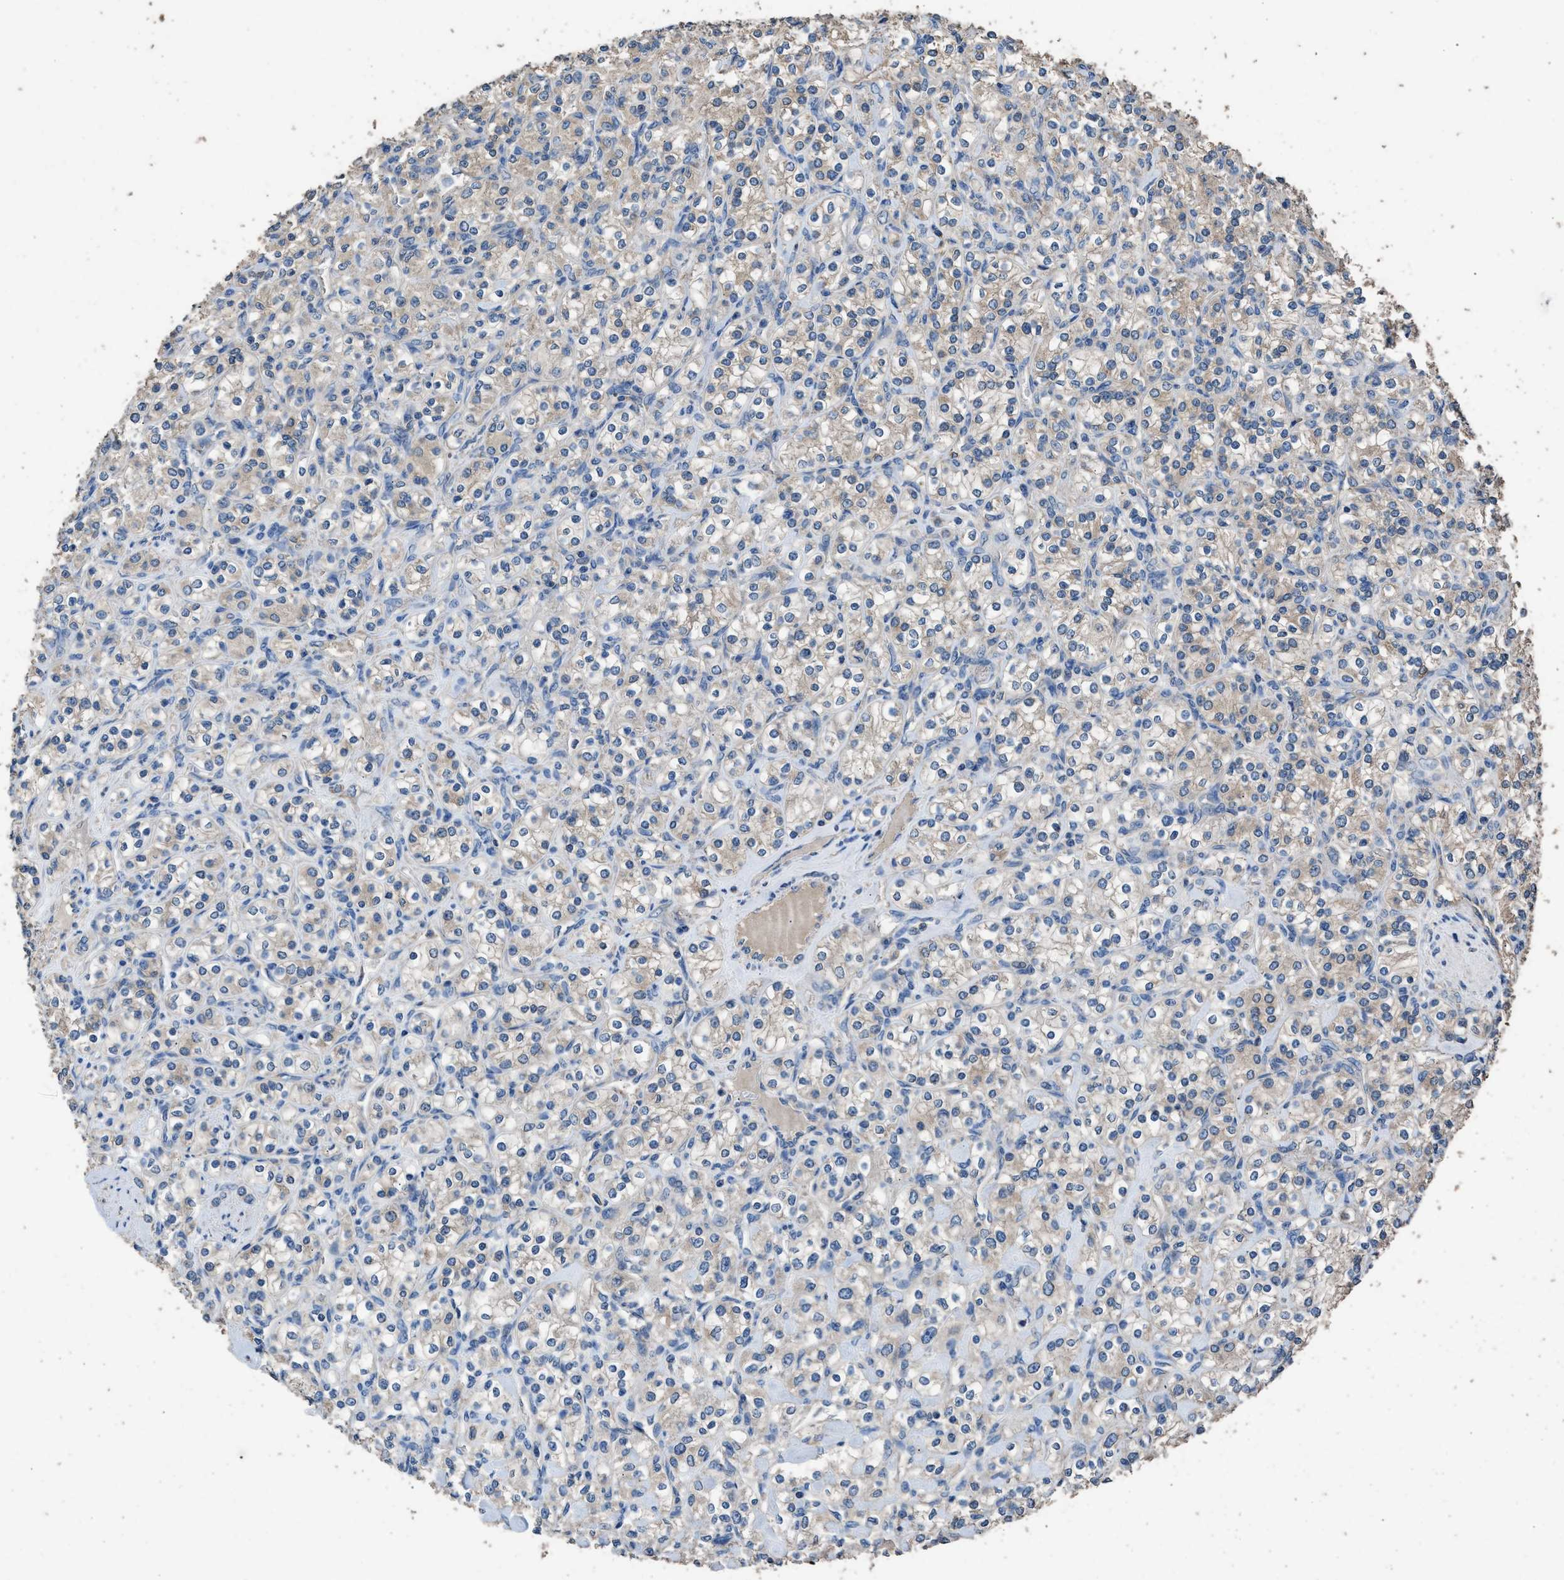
{"staining": {"intensity": "weak", "quantity": "<25%", "location": "cytoplasmic/membranous"}, "tissue": "renal cancer", "cell_type": "Tumor cells", "image_type": "cancer", "snomed": [{"axis": "morphology", "description": "Adenocarcinoma, NOS"}, {"axis": "topography", "description": "Kidney"}], "caption": "Micrograph shows no significant protein positivity in tumor cells of adenocarcinoma (renal).", "gene": "ITSN1", "patient": {"sex": "male", "age": 77}}